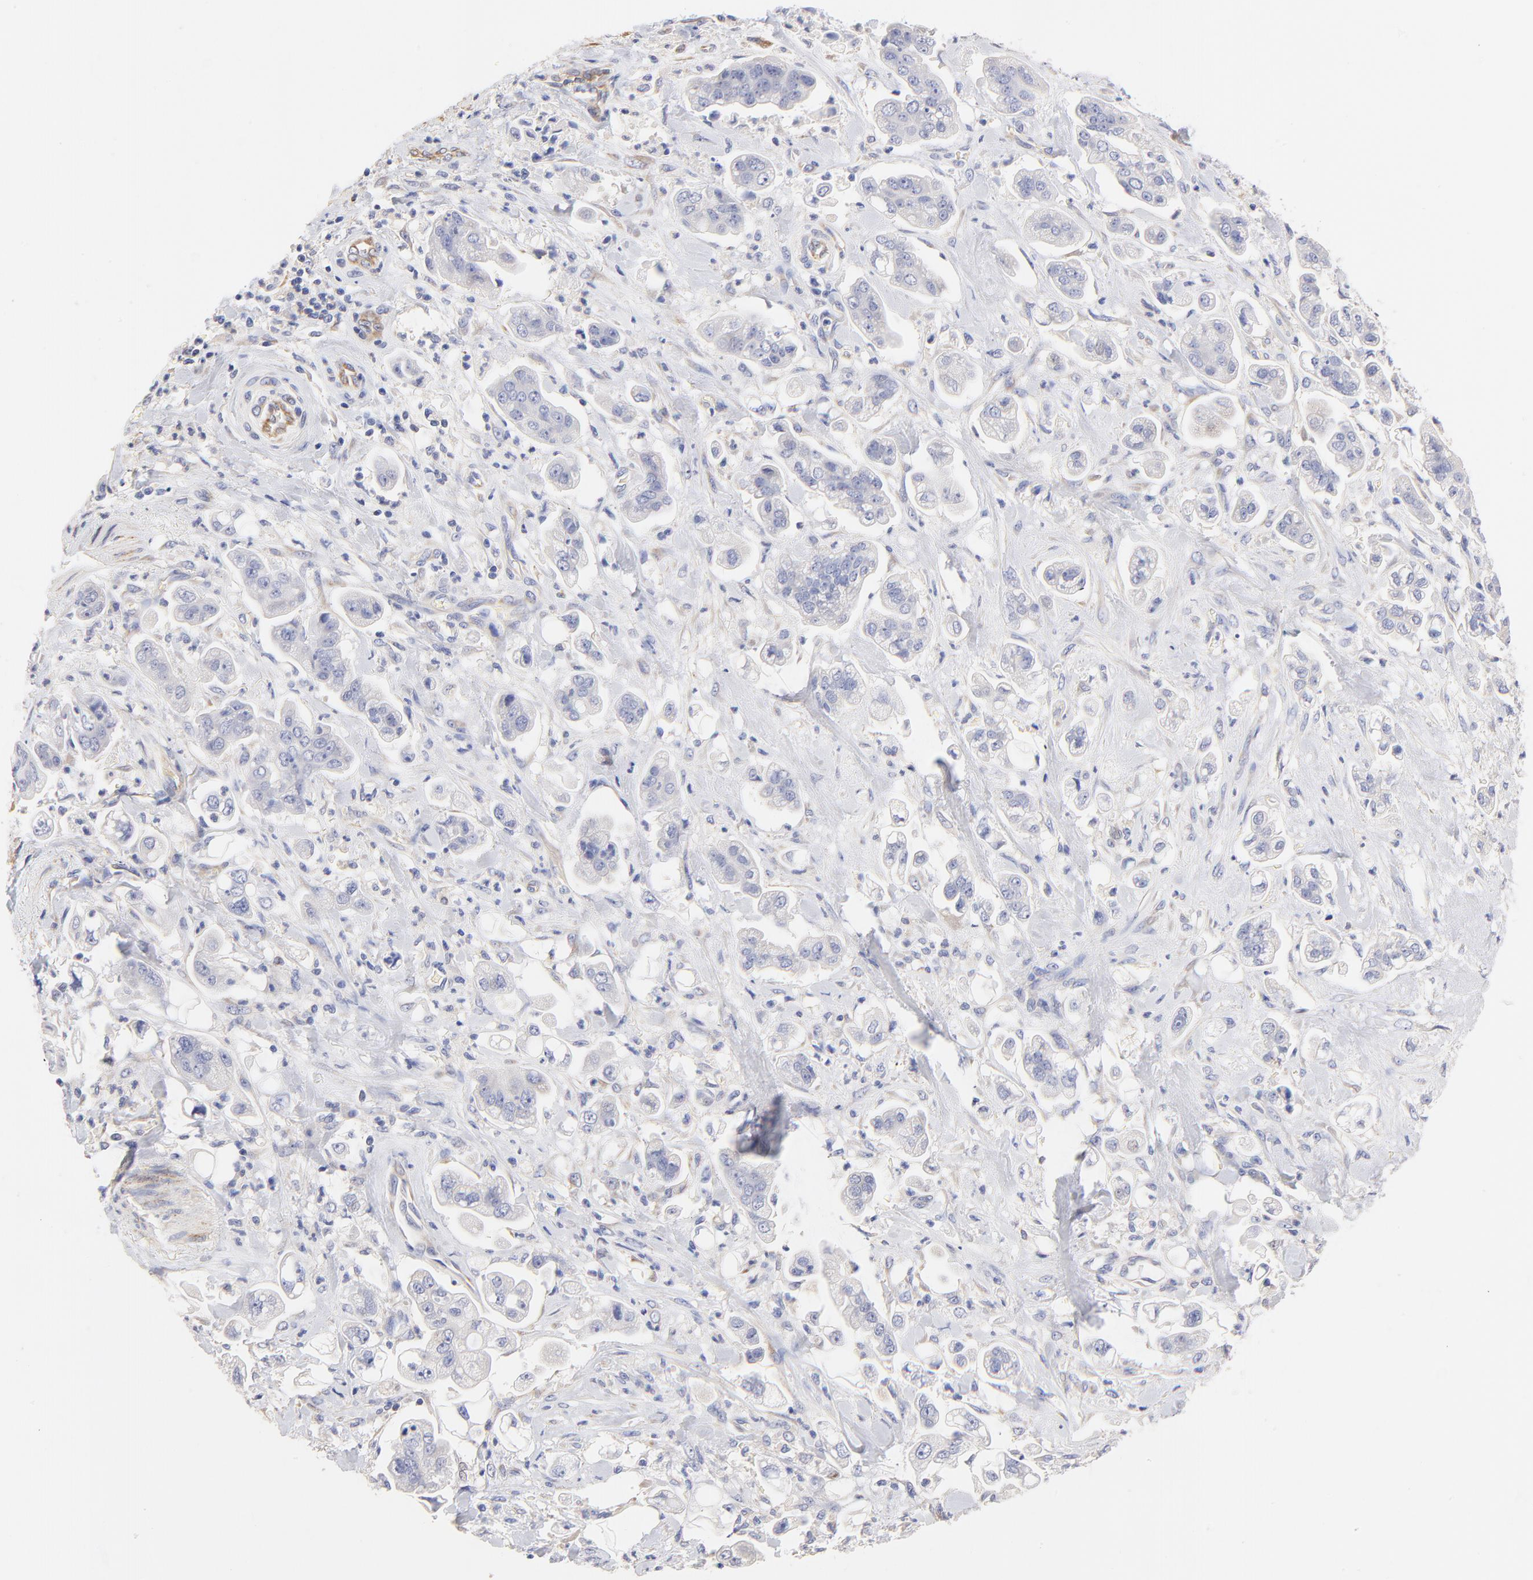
{"staining": {"intensity": "negative", "quantity": "none", "location": "none"}, "tissue": "stomach cancer", "cell_type": "Tumor cells", "image_type": "cancer", "snomed": [{"axis": "morphology", "description": "Adenocarcinoma, NOS"}, {"axis": "topography", "description": "Stomach"}], "caption": "DAB immunohistochemical staining of stomach cancer displays no significant expression in tumor cells.", "gene": "HS3ST1", "patient": {"sex": "male", "age": 62}}